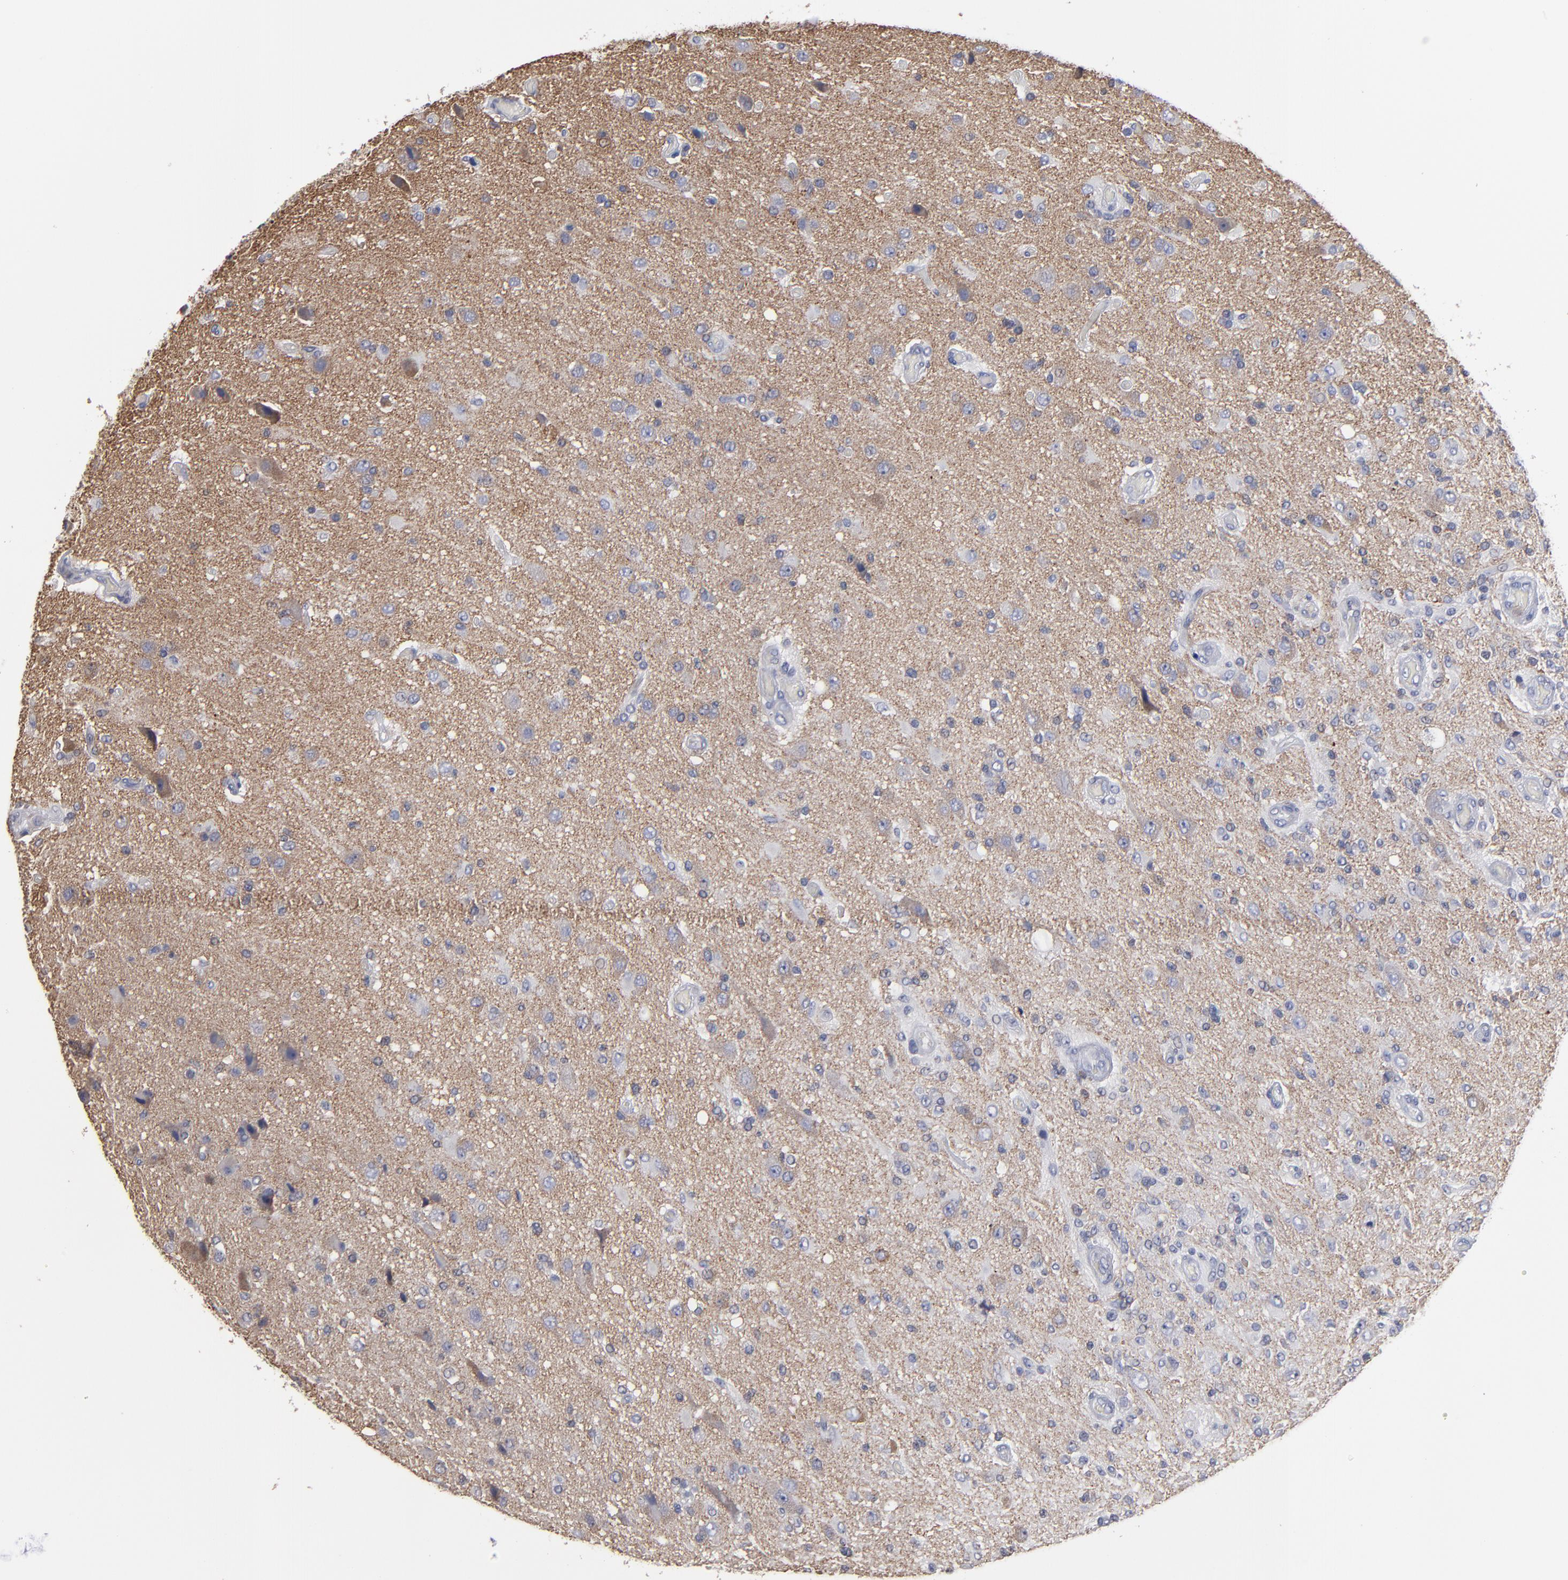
{"staining": {"intensity": "negative", "quantity": "none", "location": "none"}, "tissue": "glioma", "cell_type": "Tumor cells", "image_type": "cancer", "snomed": [{"axis": "morphology", "description": "Normal tissue, NOS"}, {"axis": "morphology", "description": "Glioma, malignant, High grade"}, {"axis": "topography", "description": "Cerebral cortex"}], "caption": "Immunohistochemistry of human glioma displays no staining in tumor cells.", "gene": "RPH3A", "patient": {"sex": "male", "age": 77}}